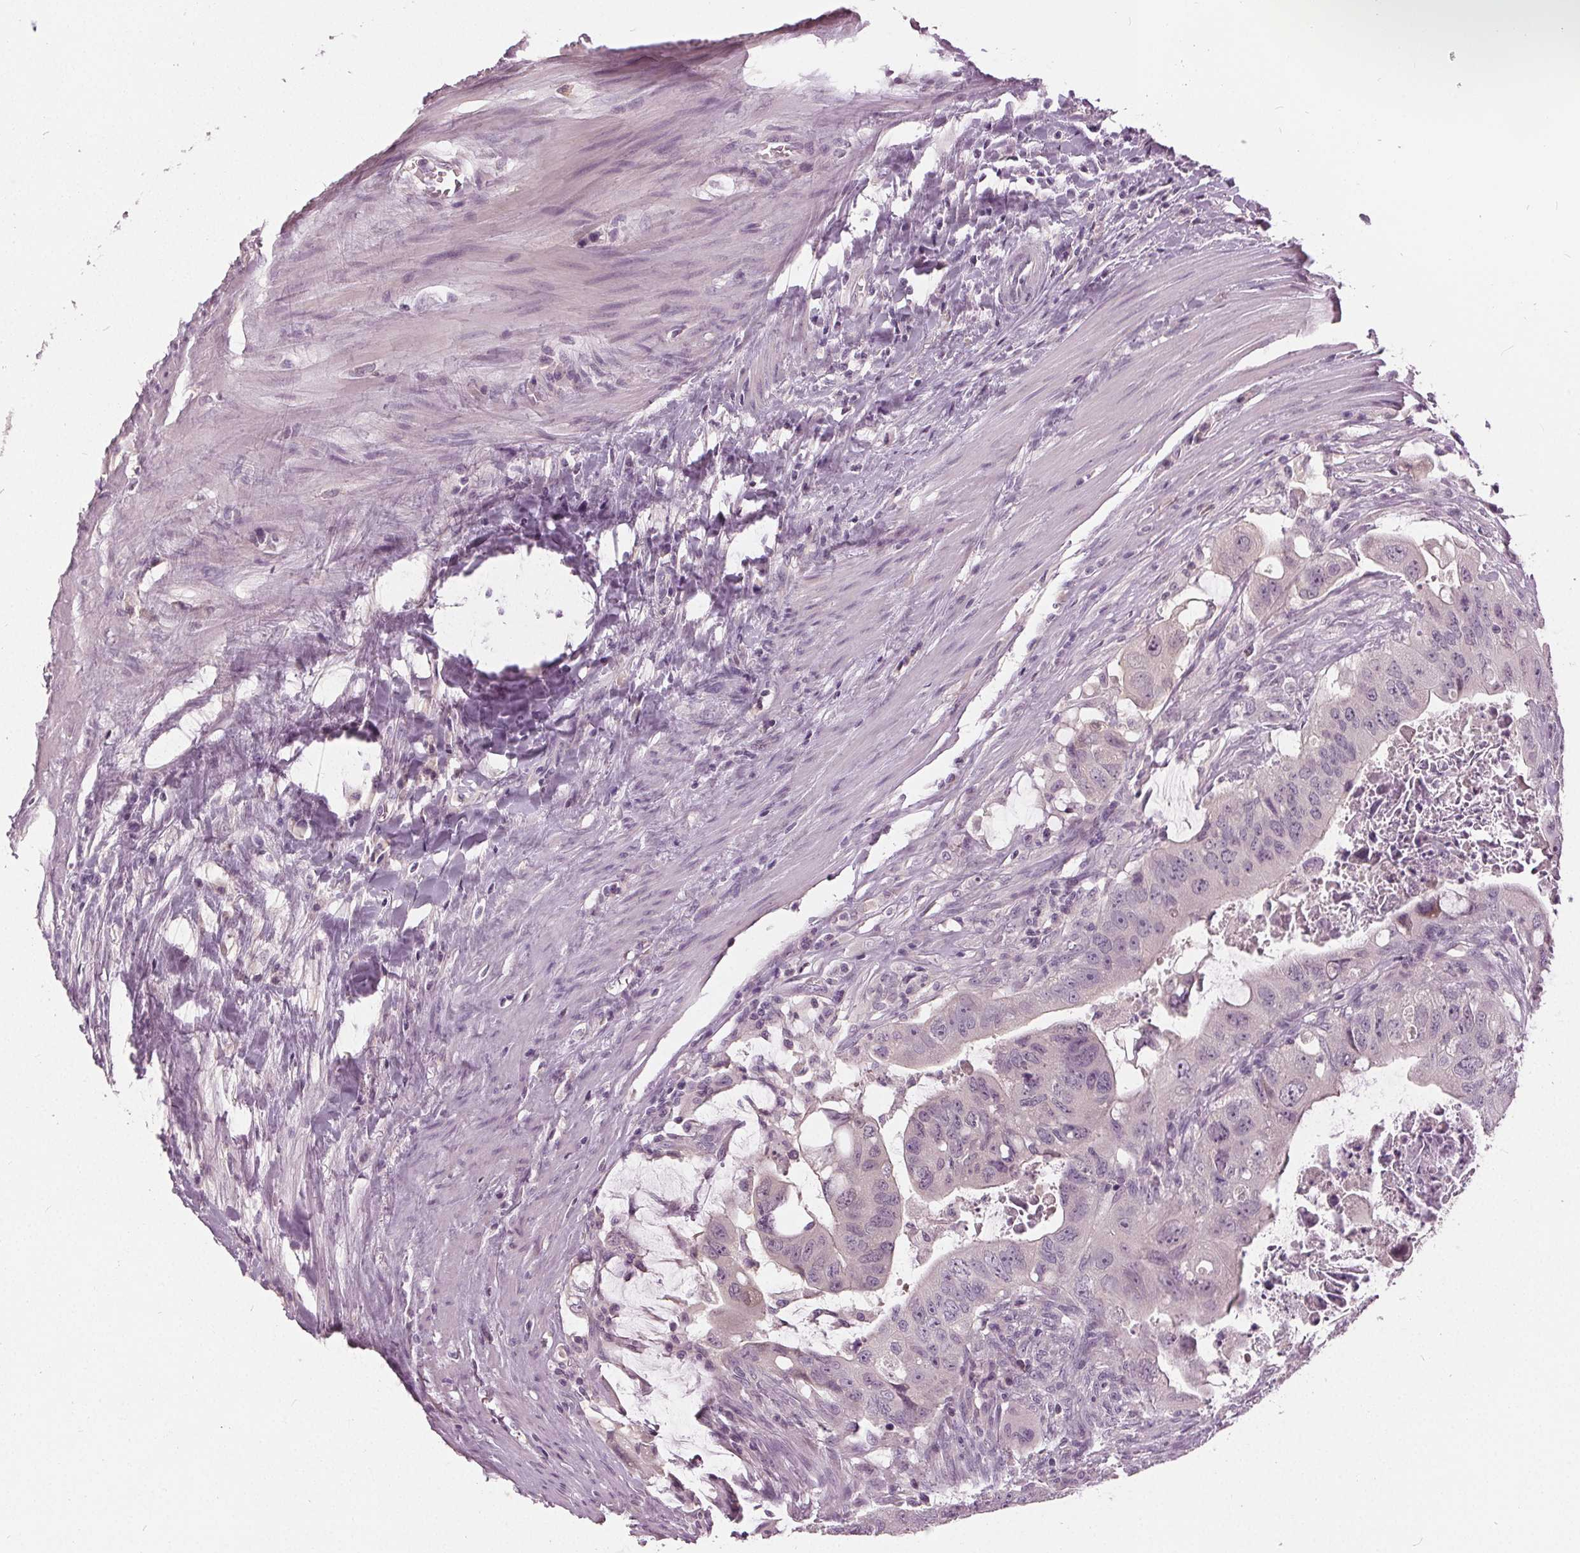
{"staining": {"intensity": "negative", "quantity": "none", "location": "none"}, "tissue": "colorectal cancer", "cell_type": "Tumor cells", "image_type": "cancer", "snomed": [{"axis": "morphology", "description": "Adenocarcinoma, NOS"}, {"axis": "topography", "description": "Colon"}], "caption": "Immunohistochemistry (IHC) histopathology image of human colorectal cancer stained for a protein (brown), which reveals no staining in tumor cells.", "gene": "KLK13", "patient": {"sex": "male", "age": 57}}